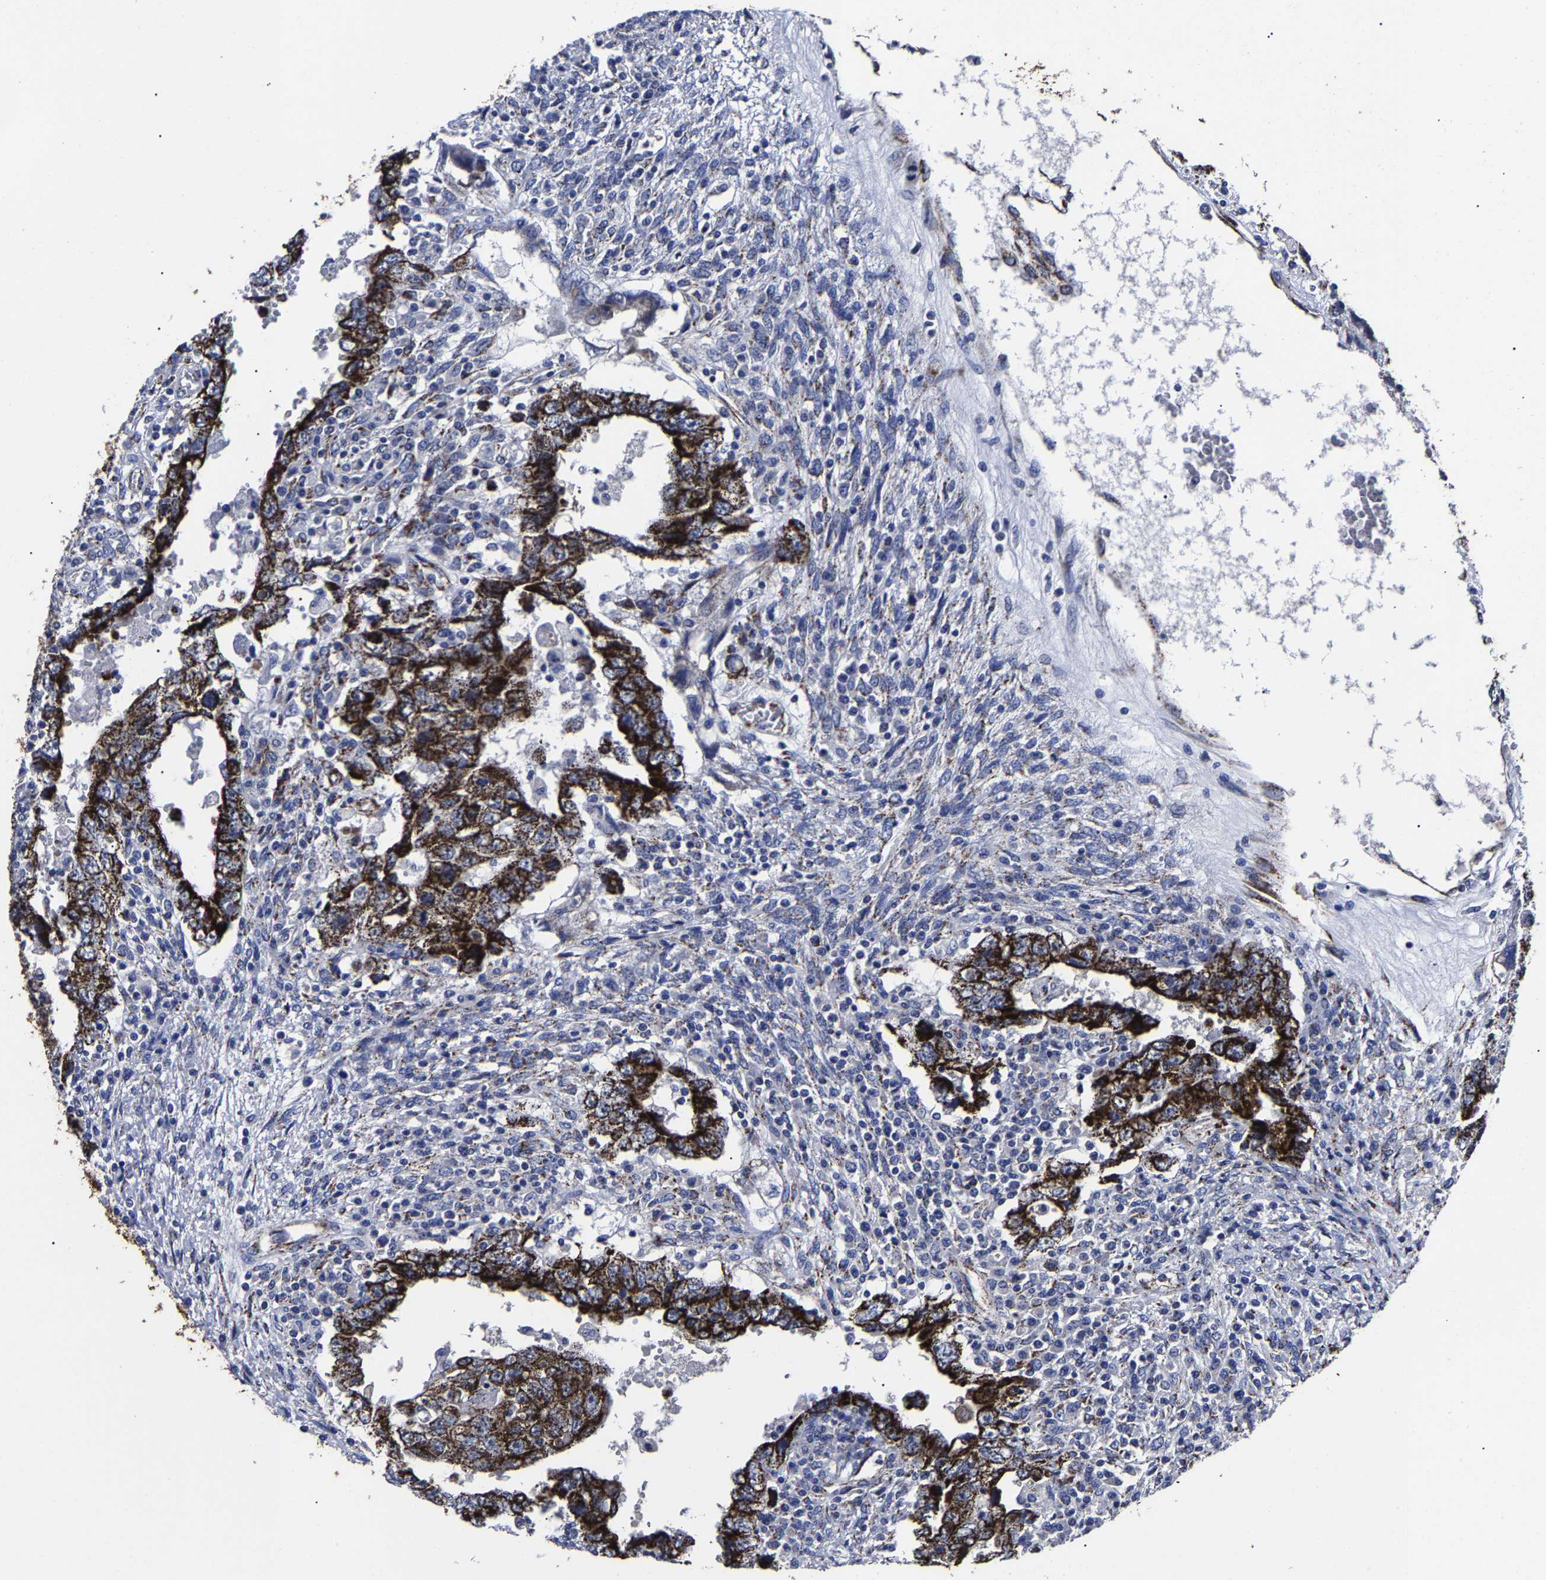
{"staining": {"intensity": "strong", "quantity": ">75%", "location": "cytoplasmic/membranous"}, "tissue": "testis cancer", "cell_type": "Tumor cells", "image_type": "cancer", "snomed": [{"axis": "morphology", "description": "Carcinoma, Embryonal, NOS"}, {"axis": "topography", "description": "Testis"}], "caption": "Protein staining shows strong cytoplasmic/membranous expression in approximately >75% of tumor cells in testis embryonal carcinoma.", "gene": "AASS", "patient": {"sex": "male", "age": 26}}